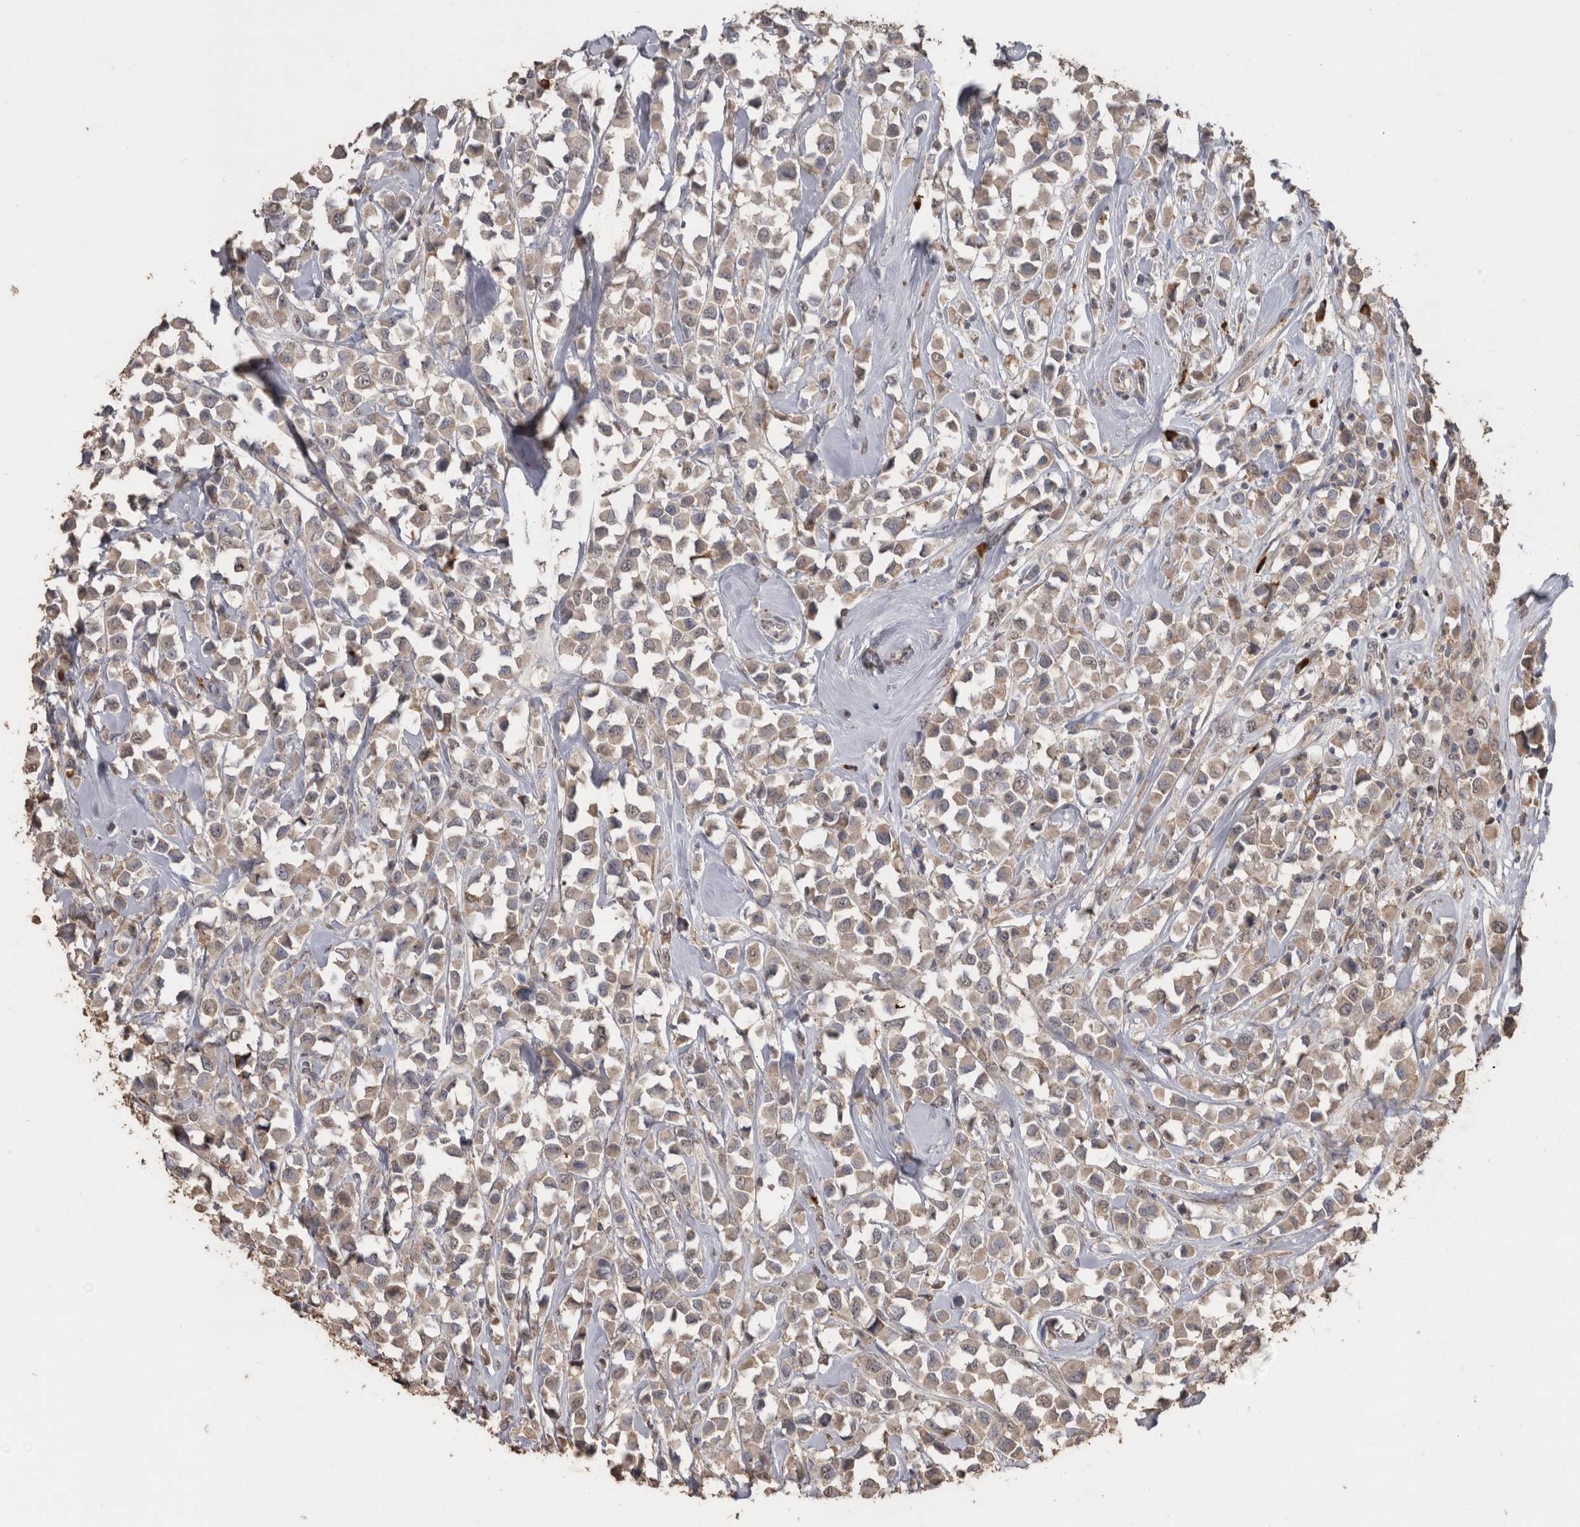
{"staining": {"intensity": "weak", "quantity": ">75%", "location": "cytoplasmic/membranous"}, "tissue": "breast cancer", "cell_type": "Tumor cells", "image_type": "cancer", "snomed": [{"axis": "morphology", "description": "Duct carcinoma"}, {"axis": "topography", "description": "Breast"}], "caption": "This micrograph displays IHC staining of human breast cancer, with low weak cytoplasmic/membranous expression in approximately >75% of tumor cells.", "gene": "CRELD2", "patient": {"sex": "female", "age": 61}}